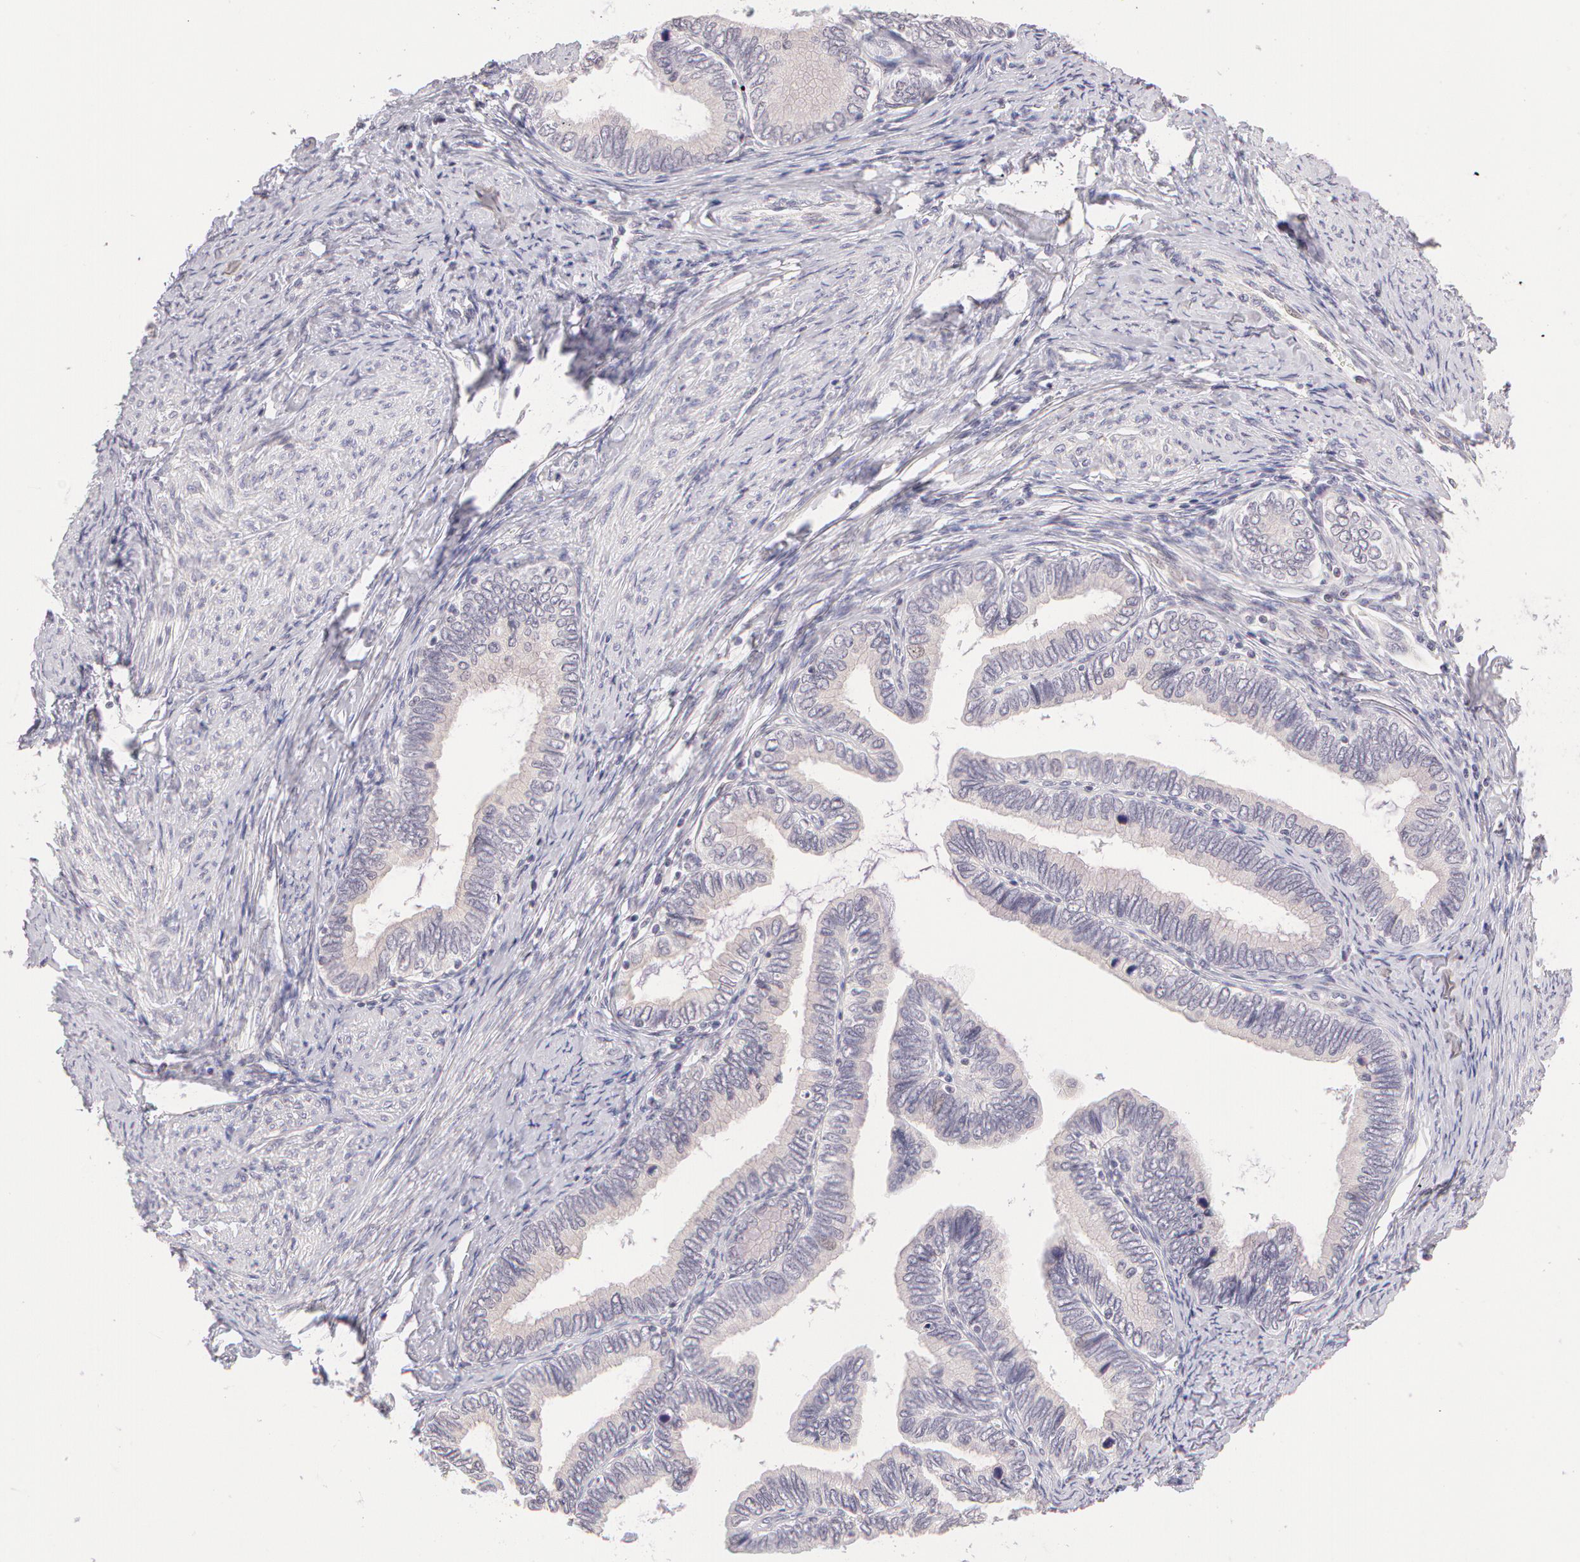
{"staining": {"intensity": "negative", "quantity": "none", "location": "none"}, "tissue": "cervical cancer", "cell_type": "Tumor cells", "image_type": "cancer", "snomed": [{"axis": "morphology", "description": "Adenocarcinoma, NOS"}, {"axis": "topography", "description": "Cervix"}], "caption": "Tumor cells are negative for brown protein staining in adenocarcinoma (cervical).", "gene": "ZNF597", "patient": {"sex": "female", "age": 49}}